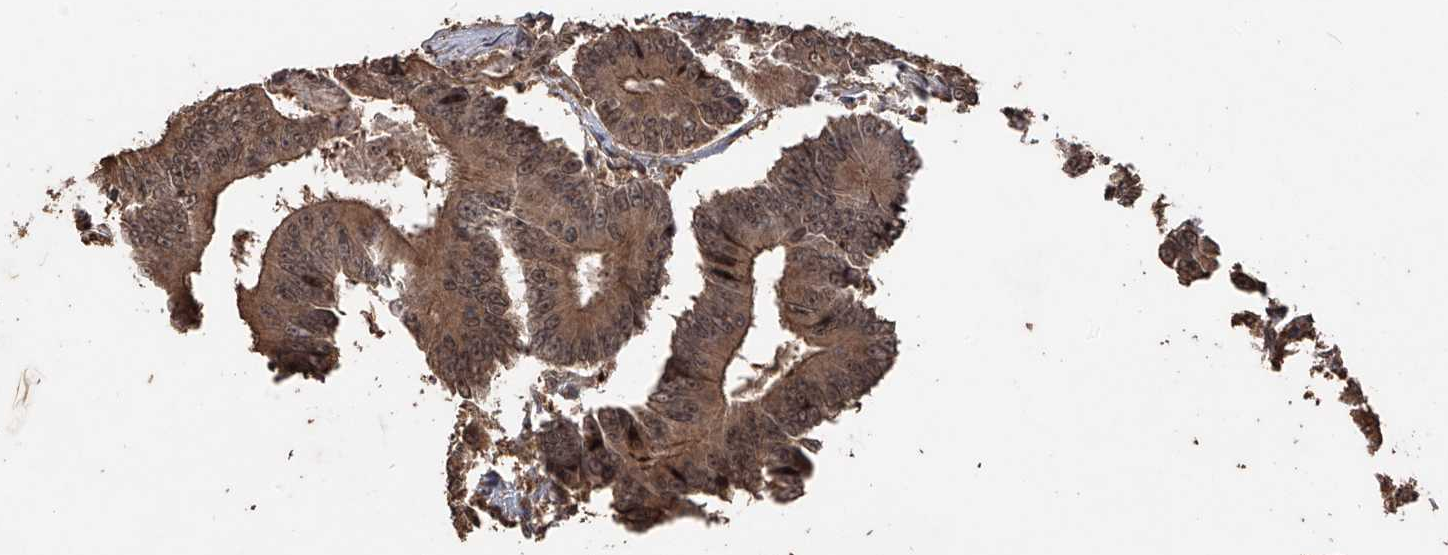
{"staining": {"intensity": "moderate", "quantity": ">75%", "location": "cytoplasmic/membranous,nuclear"}, "tissue": "colorectal cancer", "cell_type": "Tumor cells", "image_type": "cancer", "snomed": [{"axis": "morphology", "description": "Adenocarcinoma, NOS"}, {"axis": "topography", "description": "Colon"}], "caption": "There is medium levels of moderate cytoplasmic/membranous and nuclear expression in tumor cells of colorectal adenocarcinoma, as demonstrated by immunohistochemical staining (brown color).", "gene": "FAM135A", "patient": {"sex": "male", "age": 83}}